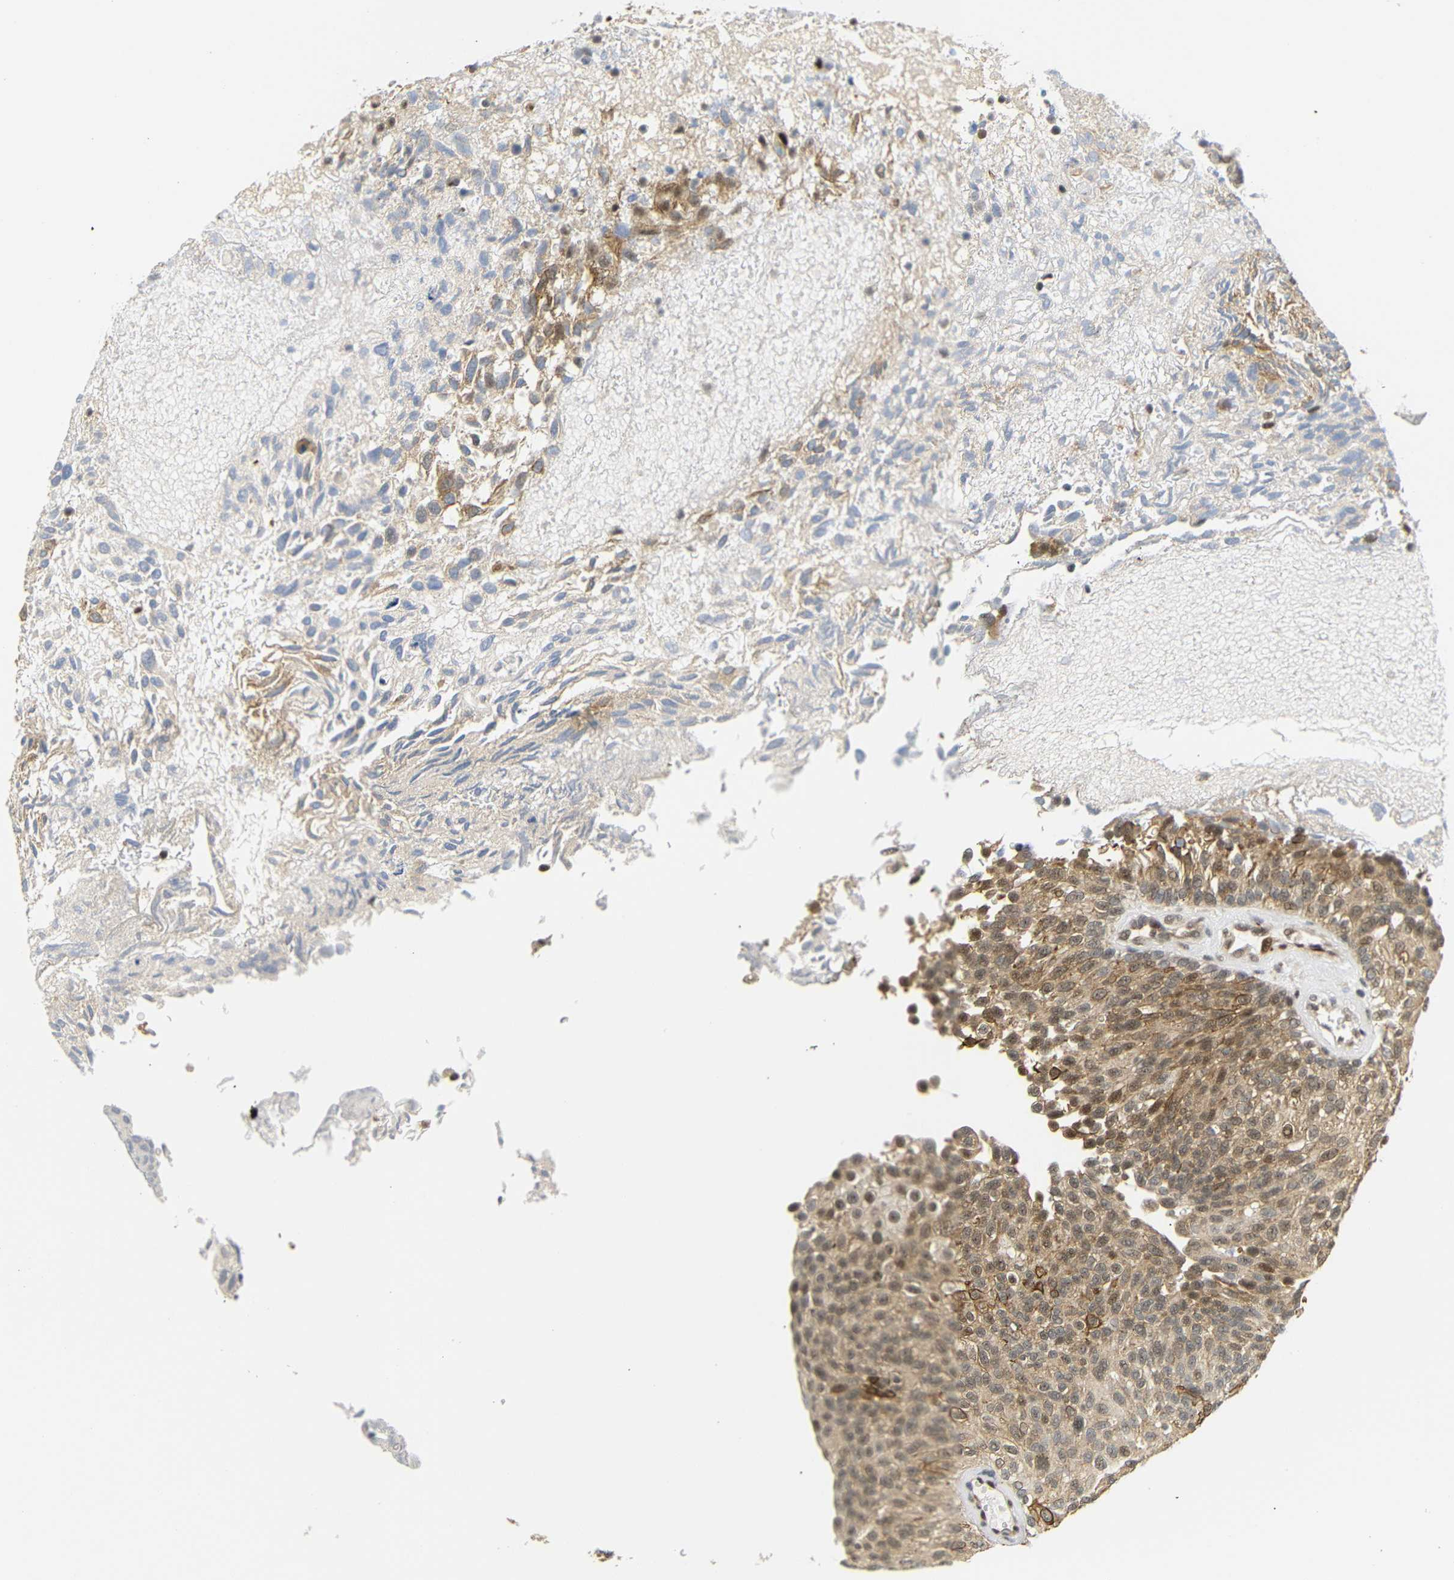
{"staining": {"intensity": "moderate", "quantity": ">75%", "location": "cytoplasmic/membranous,nuclear"}, "tissue": "urothelial cancer", "cell_type": "Tumor cells", "image_type": "cancer", "snomed": [{"axis": "morphology", "description": "Urothelial carcinoma, Low grade"}, {"axis": "topography", "description": "Urinary bladder"}], "caption": "High-magnification brightfield microscopy of low-grade urothelial carcinoma stained with DAB (brown) and counterstained with hematoxylin (blue). tumor cells exhibit moderate cytoplasmic/membranous and nuclear positivity is present in about>75% of cells.", "gene": "GJA5", "patient": {"sex": "male", "age": 78}}